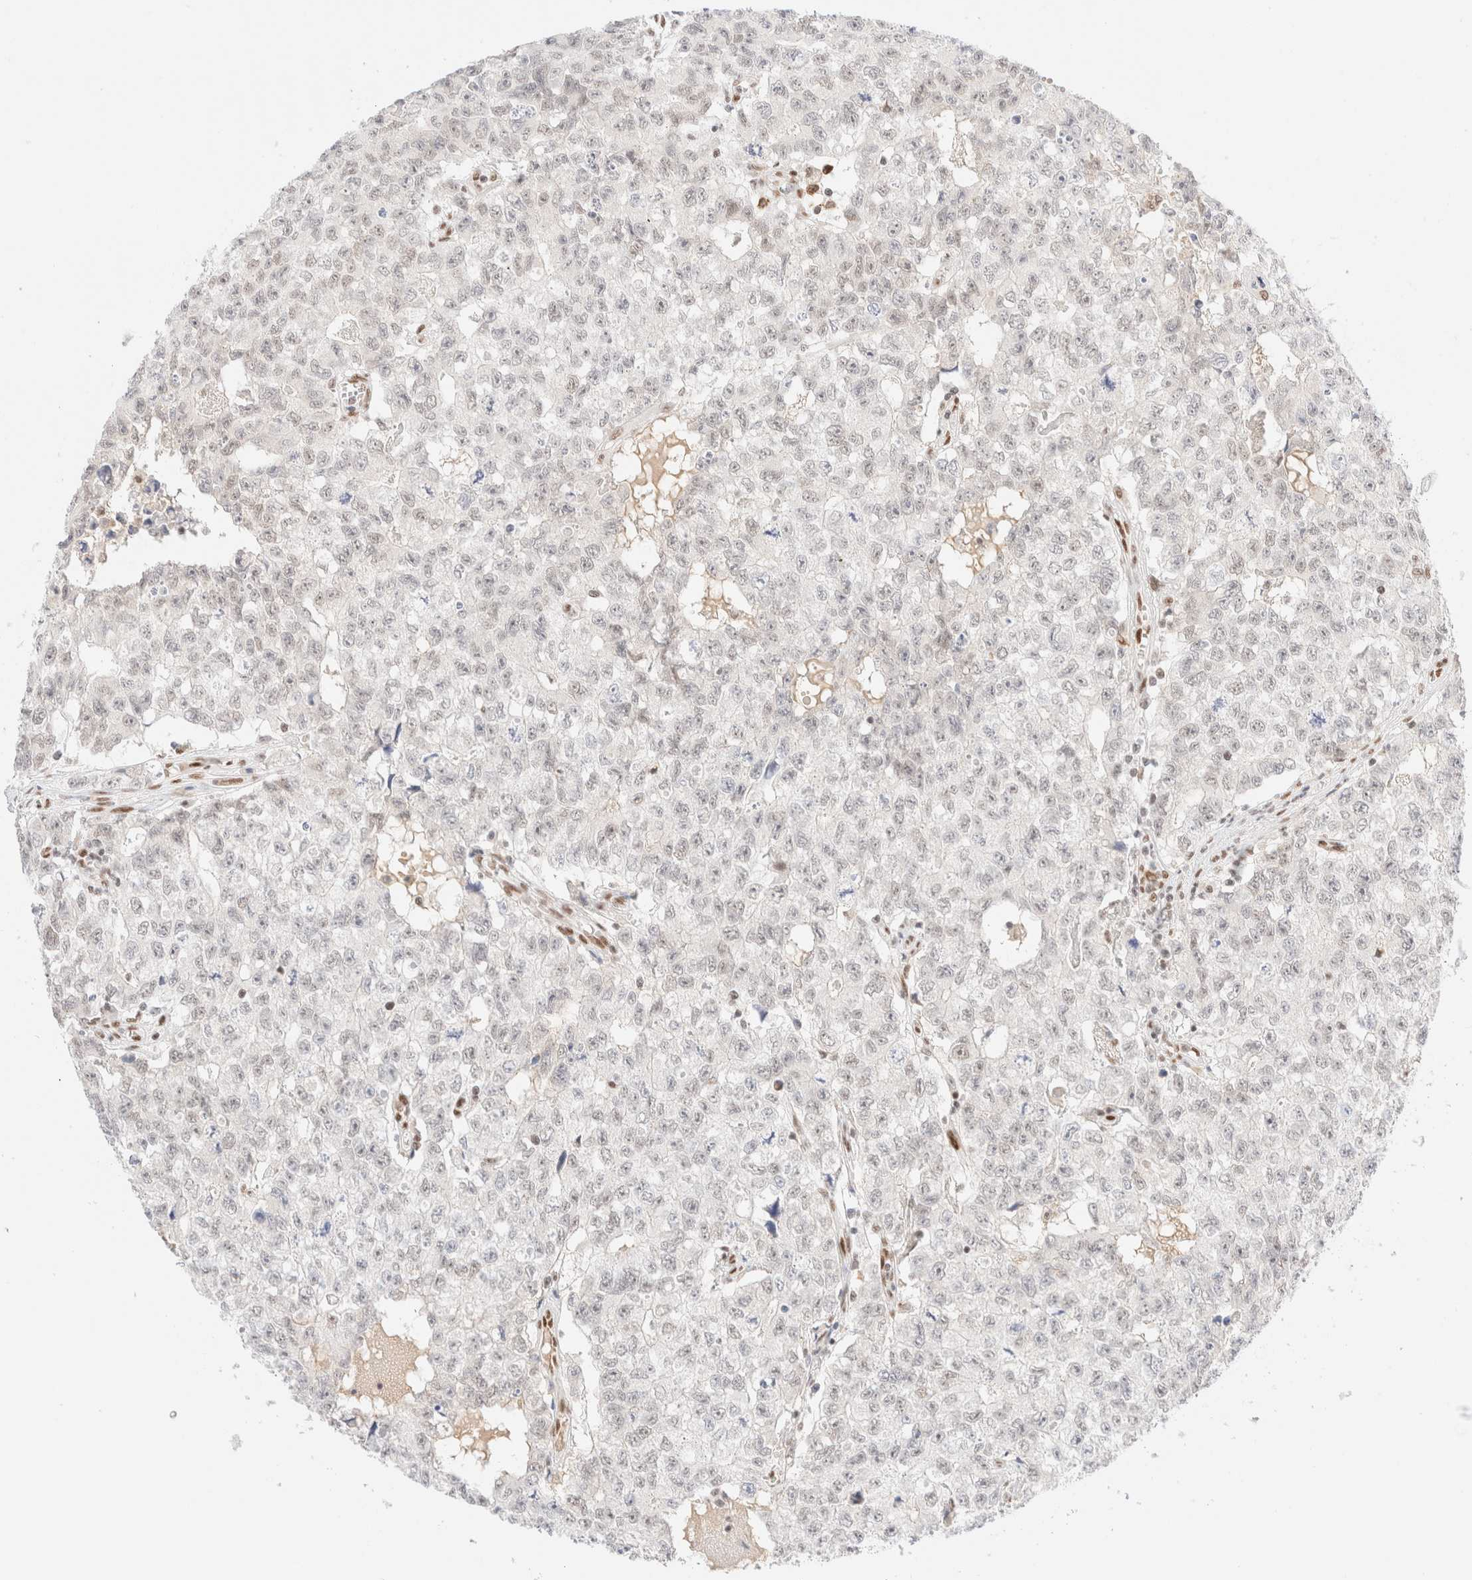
{"staining": {"intensity": "negative", "quantity": "none", "location": "none"}, "tissue": "testis cancer", "cell_type": "Tumor cells", "image_type": "cancer", "snomed": [{"axis": "morphology", "description": "Carcinoma, Embryonal, NOS"}, {"axis": "topography", "description": "Testis"}], "caption": "Immunohistochemistry (IHC) photomicrograph of embryonal carcinoma (testis) stained for a protein (brown), which shows no positivity in tumor cells.", "gene": "CIC", "patient": {"sex": "male", "age": 28}}